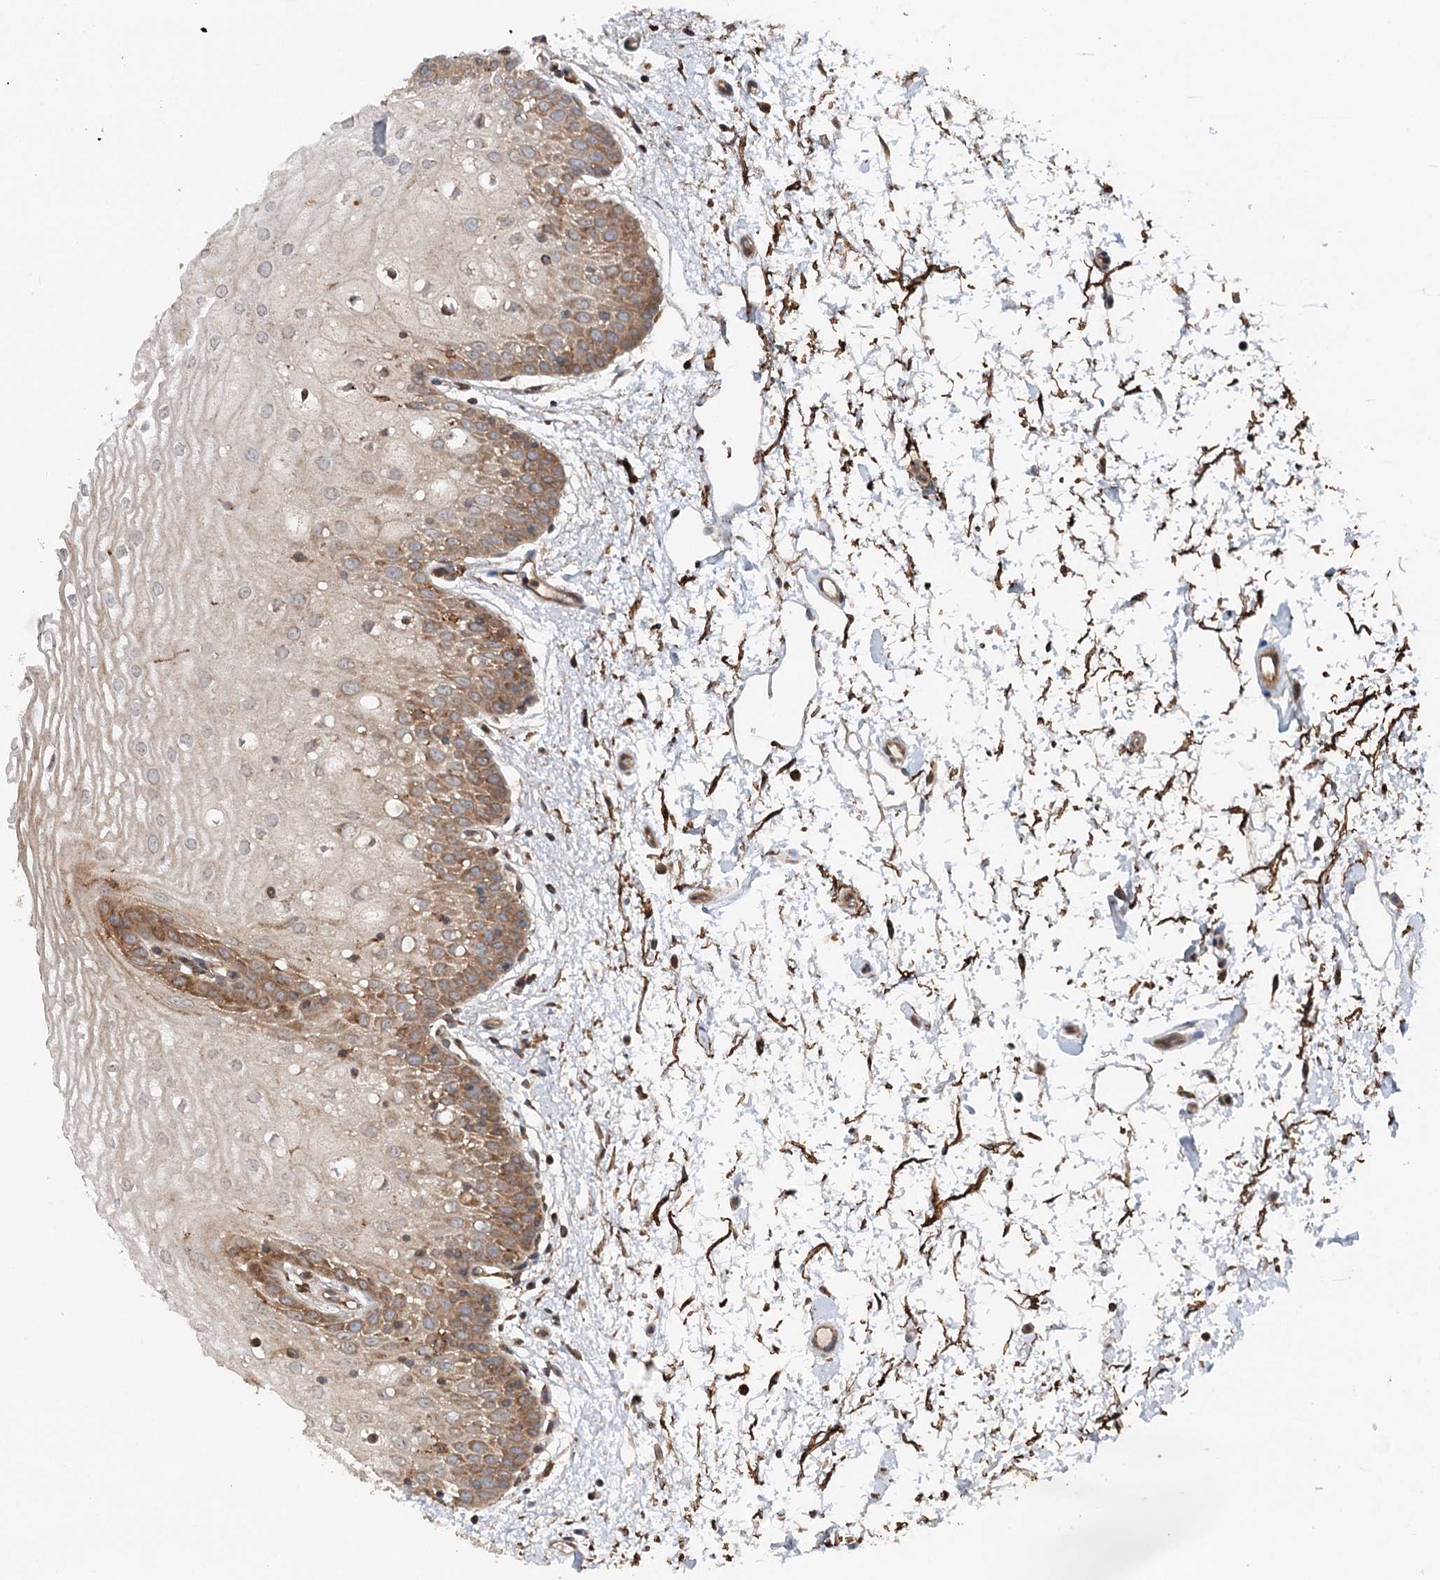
{"staining": {"intensity": "strong", "quantity": "25%-75%", "location": "cytoplasmic/membranous"}, "tissue": "oral mucosa", "cell_type": "Squamous epithelial cells", "image_type": "normal", "snomed": [{"axis": "morphology", "description": "Normal tissue, NOS"}, {"axis": "topography", "description": "Oral tissue"}, {"axis": "topography", "description": "Tounge, NOS"}], "caption": "The photomicrograph reveals immunohistochemical staining of benign oral mucosa. There is strong cytoplasmic/membranous expression is seen in about 25%-75% of squamous epithelial cells. Immunohistochemistry (ihc) stains the protein of interest in brown and the nuclei are stained blue.", "gene": "RNF111", "patient": {"sex": "female", "age": 73}}